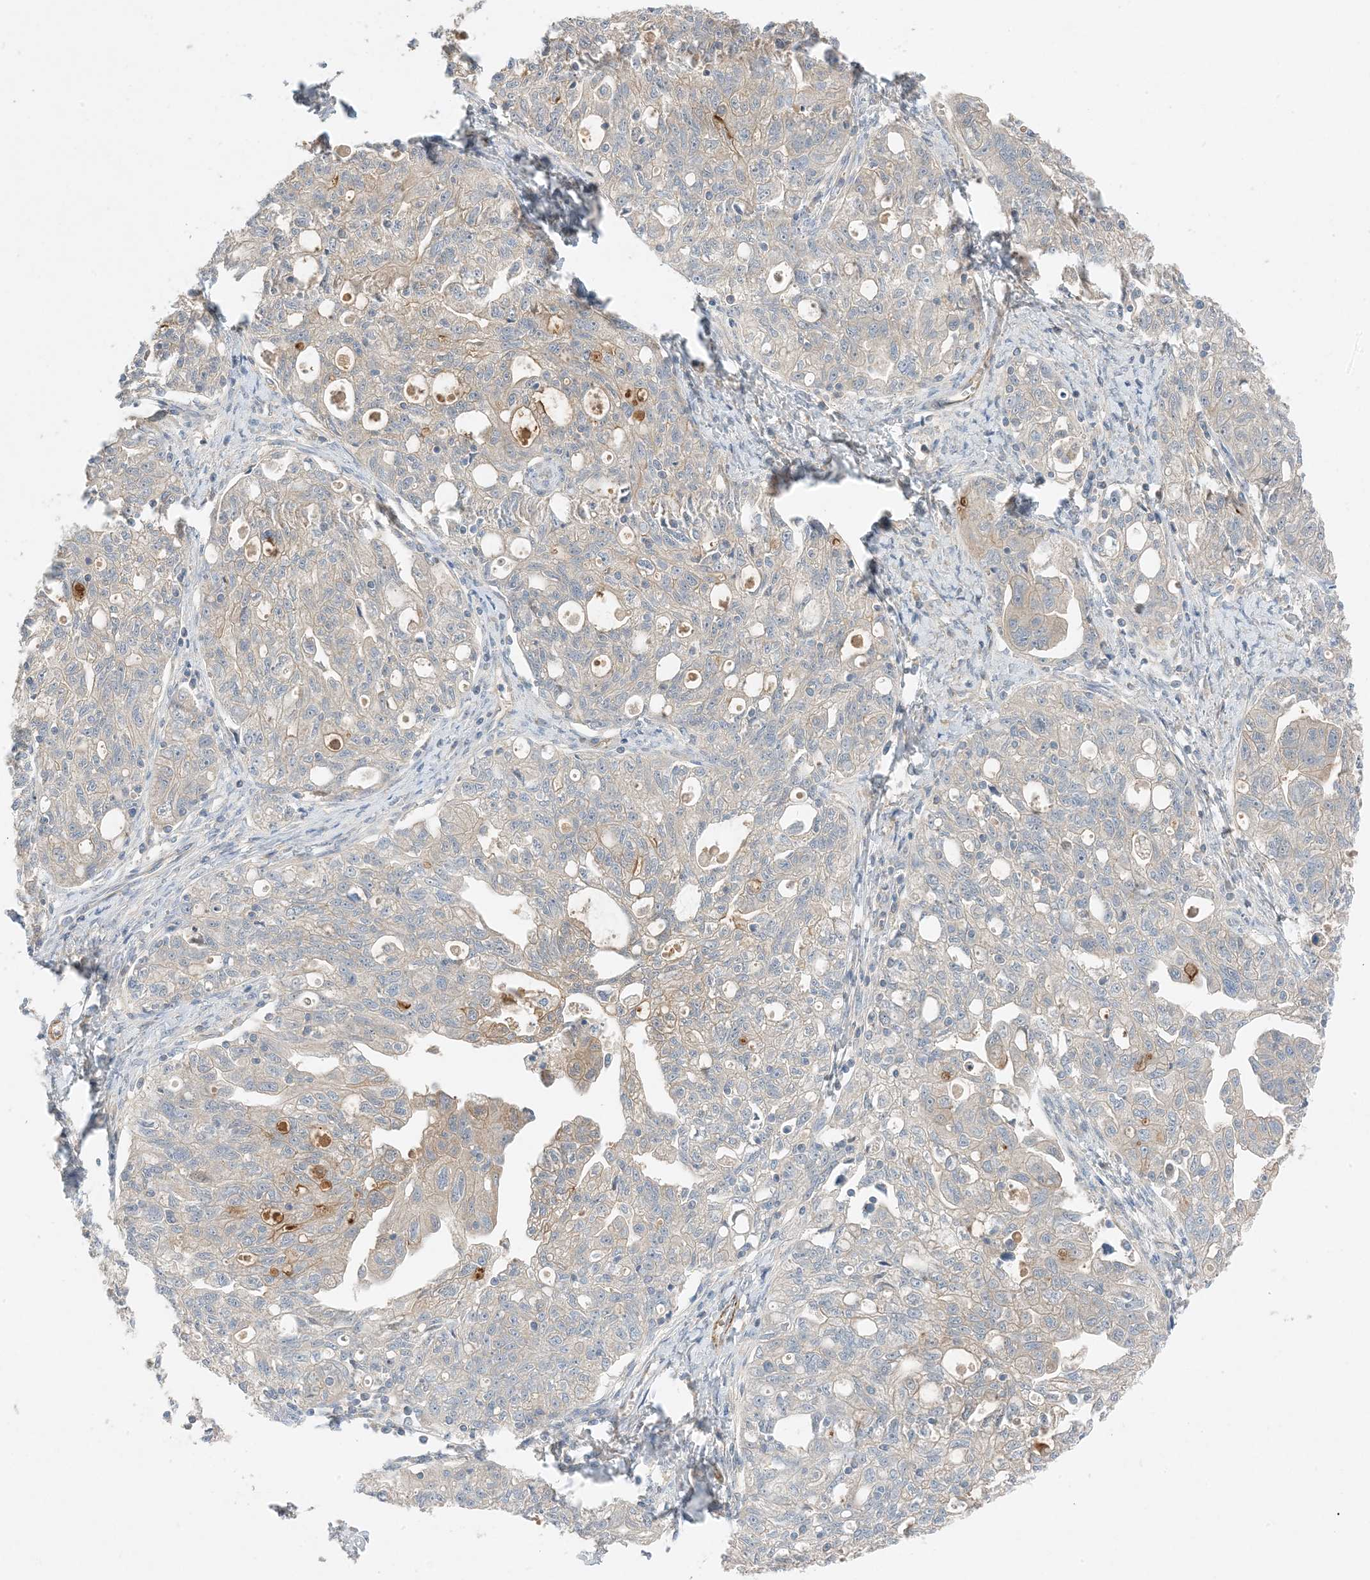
{"staining": {"intensity": "moderate", "quantity": "<25%", "location": "cytoplasmic/membranous"}, "tissue": "ovarian cancer", "cell_type": "Tumor cells", "image_type": "cancer", "snomed": [{"axis": "morphology", "description": "Carcinoma, NOS"}, {"axis": "morphology", "description": "Cystadenocarcinoma, serous, NOS"}, {"axis": "topography", "description": "Ovary"}], "caption": "Protein expression analysis of serous cystadenocarcinoma (ovarian) demonstrates moderate cytoplasmic/membranous expression in approximately <25% of tumor cells.", "gene": "KIFBP", "patient": {"sex": "female", "age": 69}}